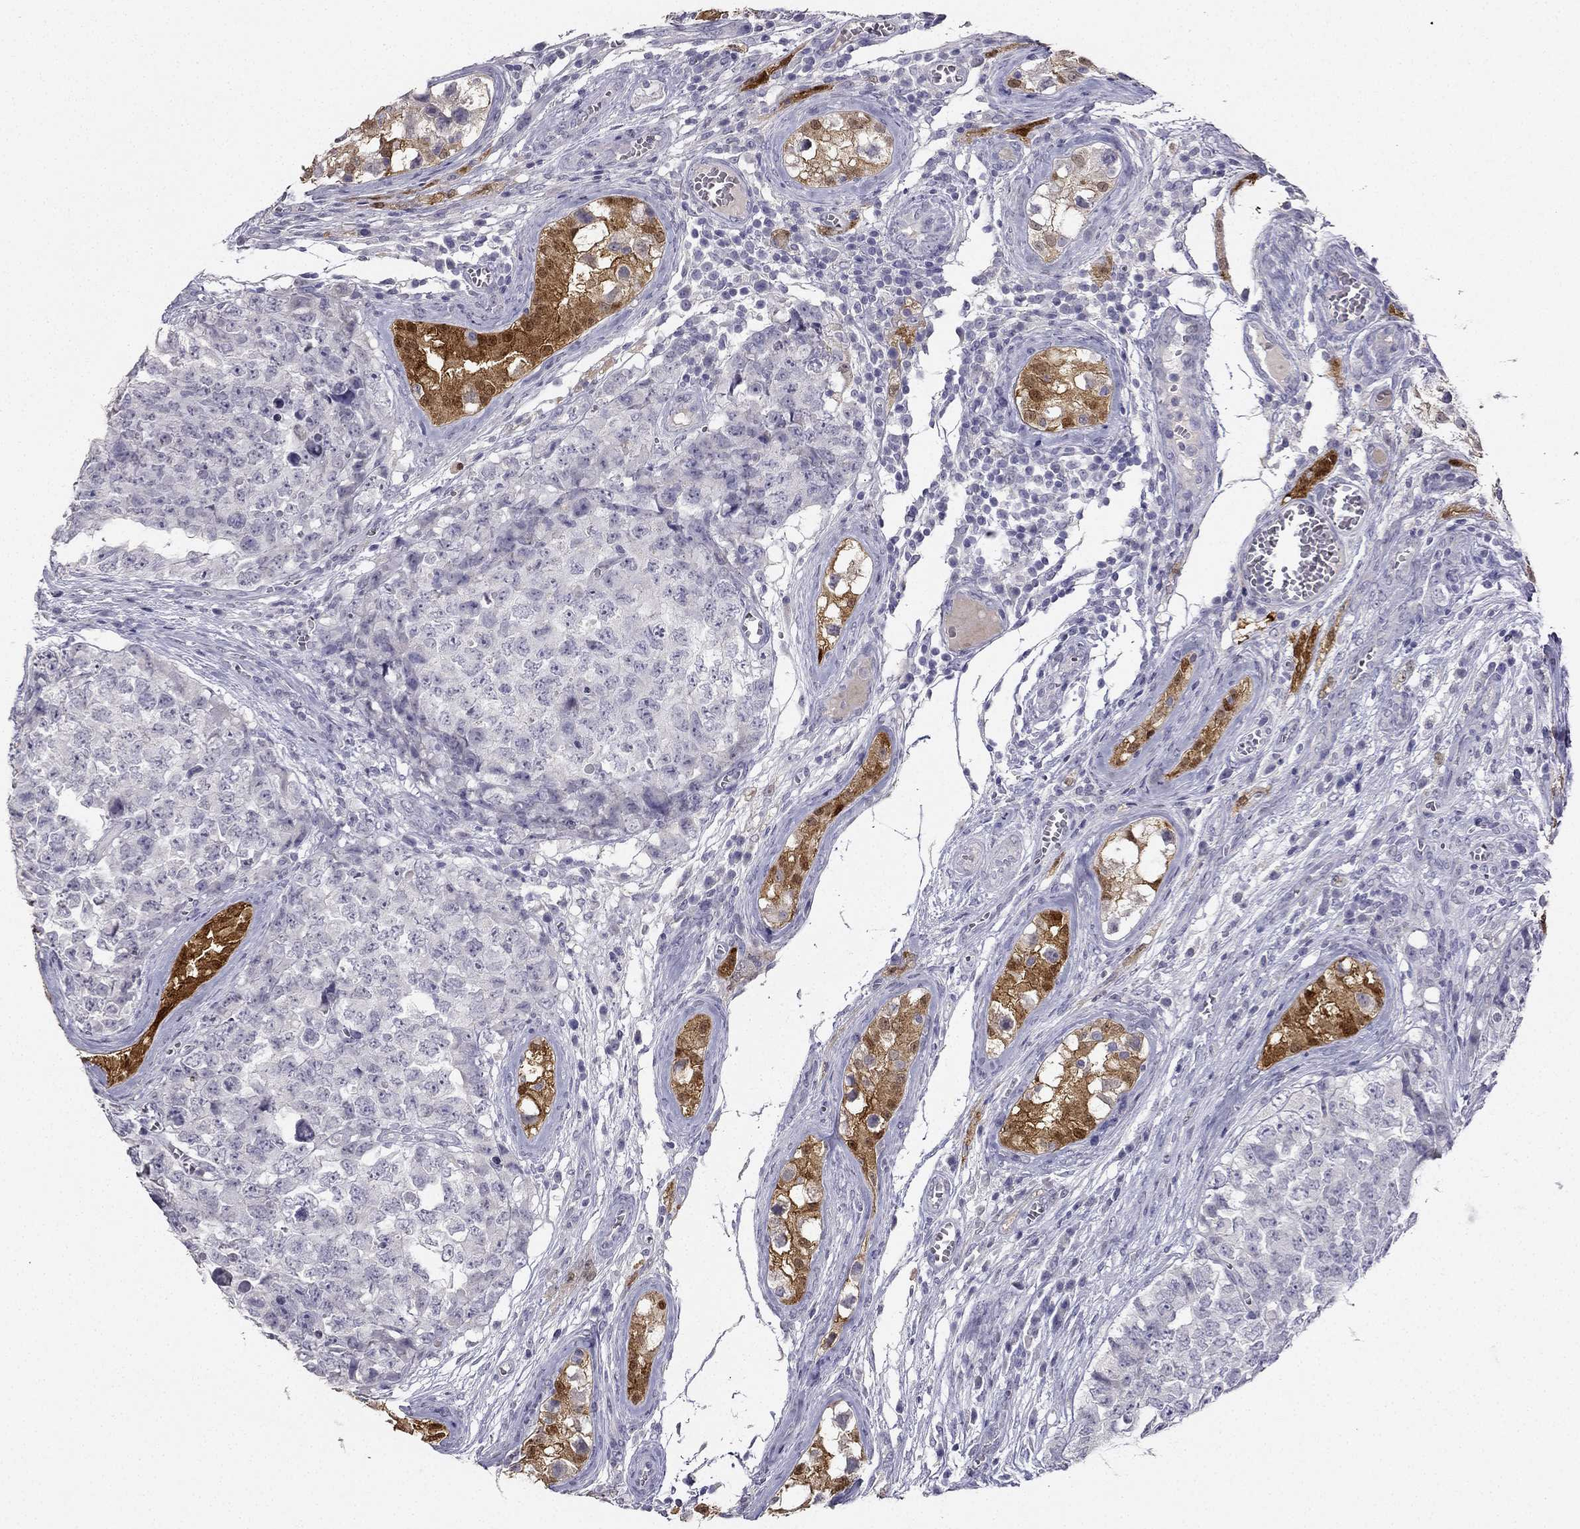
{"staining": {"intensity": "negative", "quantity": "none", "location": "none"}, "tissue": "testis cancer", "cell_type": "Tumor cells", "image_type": "cancer", "snomed": [{"axis": "morphology", "description": "Carcinoma, Embryonal, NOS"}, {"axis": "topography", "description": "Testis"}], "caption": "Histopathology image shows no protein positivity in tumor cells of testis embryonal carcinoma tissue. Nuclei are stained in blue.", "gene": "CALB2", "patient": {"sex": "male", "age": 23}}